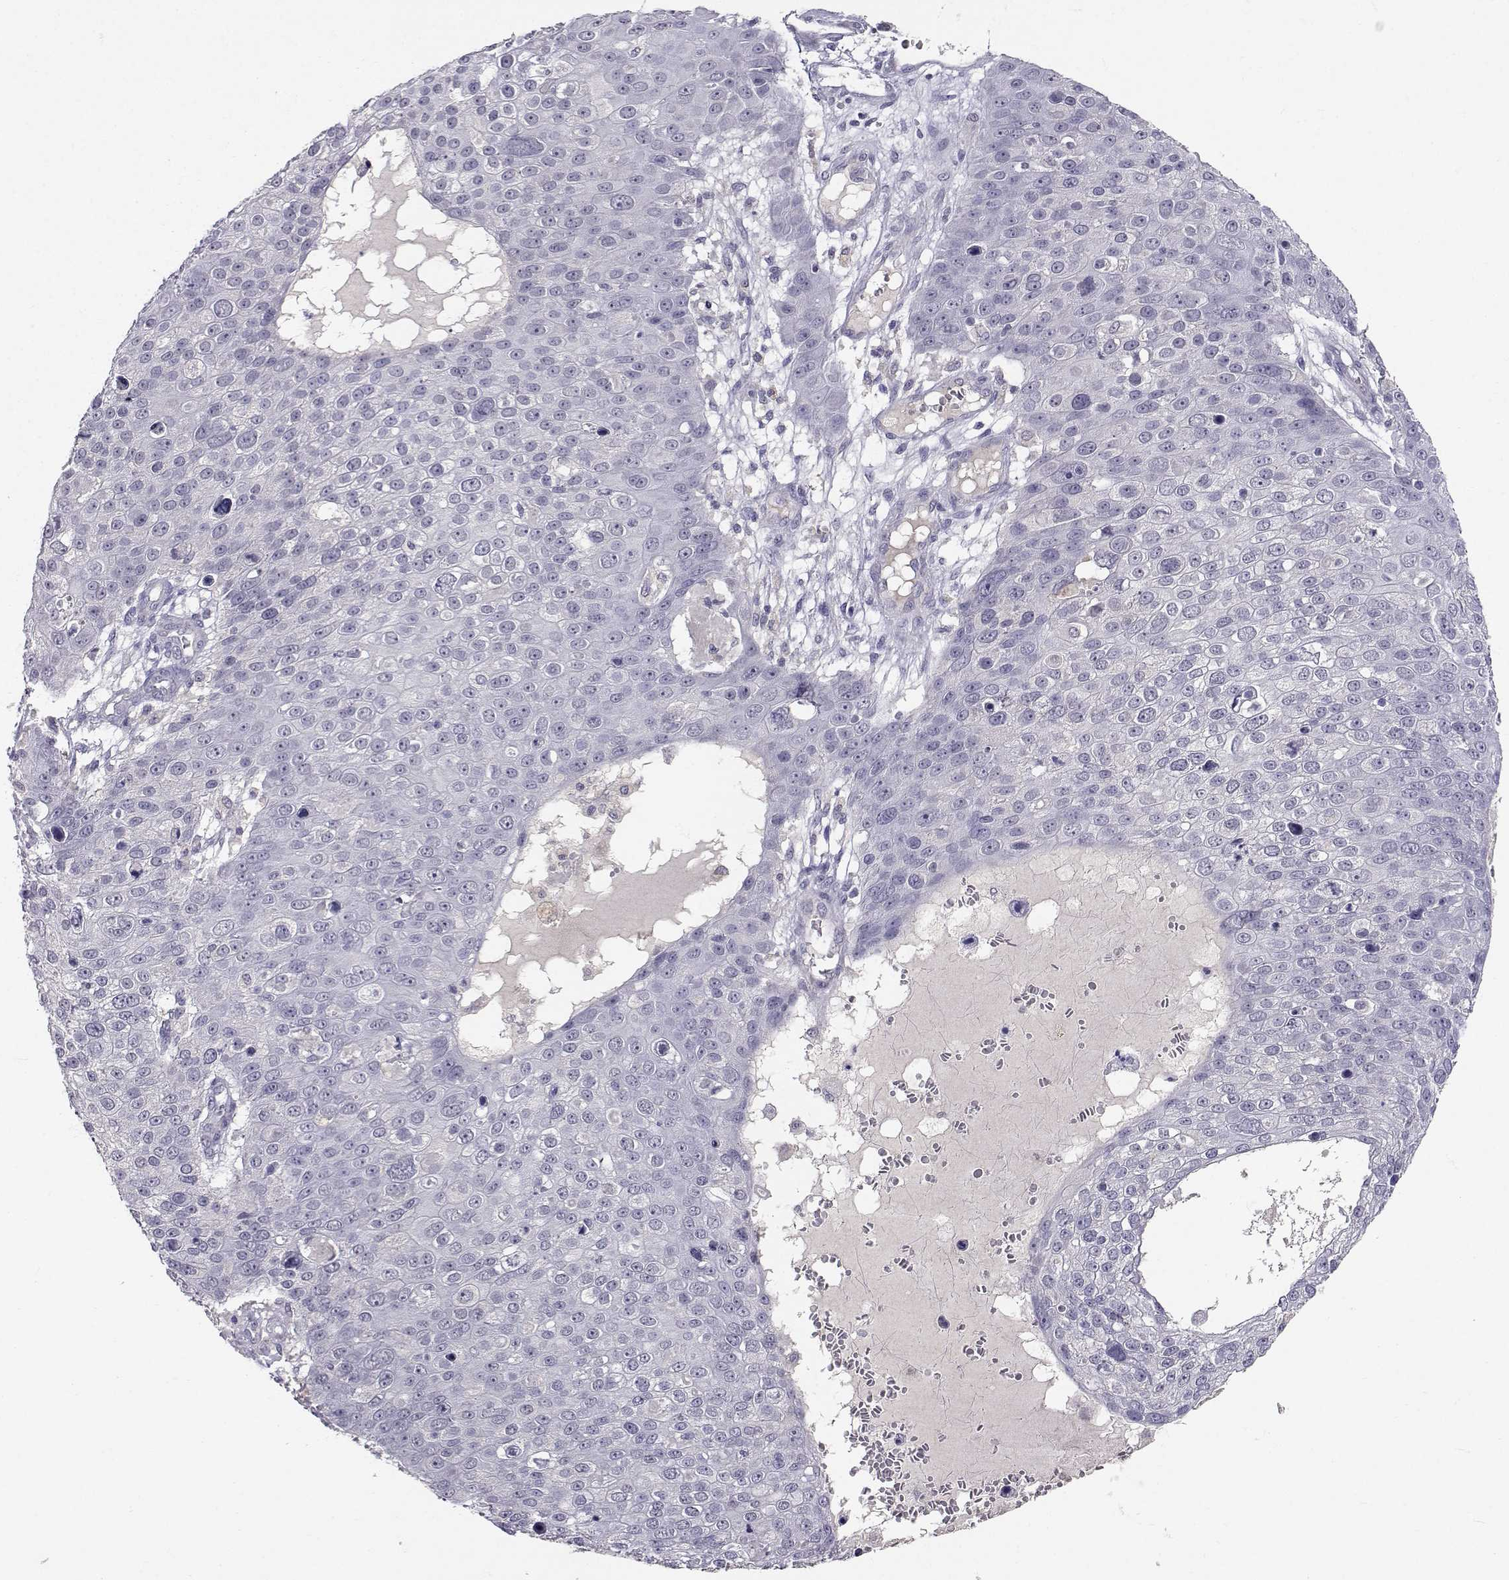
{"staining": {"intensity": "negative", "quantity": "none", "location": "none"}, "tissue": "skin cancer", "cell_type": "Tumor cells", "image_type": "cancer", "snomed": [{"axis": "morphology", "description": "Squamous cell carcinoma, NOS"}, {"axis": "topography", "description": "Skin"}], "caption": "High power microscopy histopathology image of an IHC photomicrograph of squamous cell carcinoma (skin), revealing no significant positivity in tumor cells.", "gene": "SLC6A3", "patient": {"sex": "male", "age": 71}}